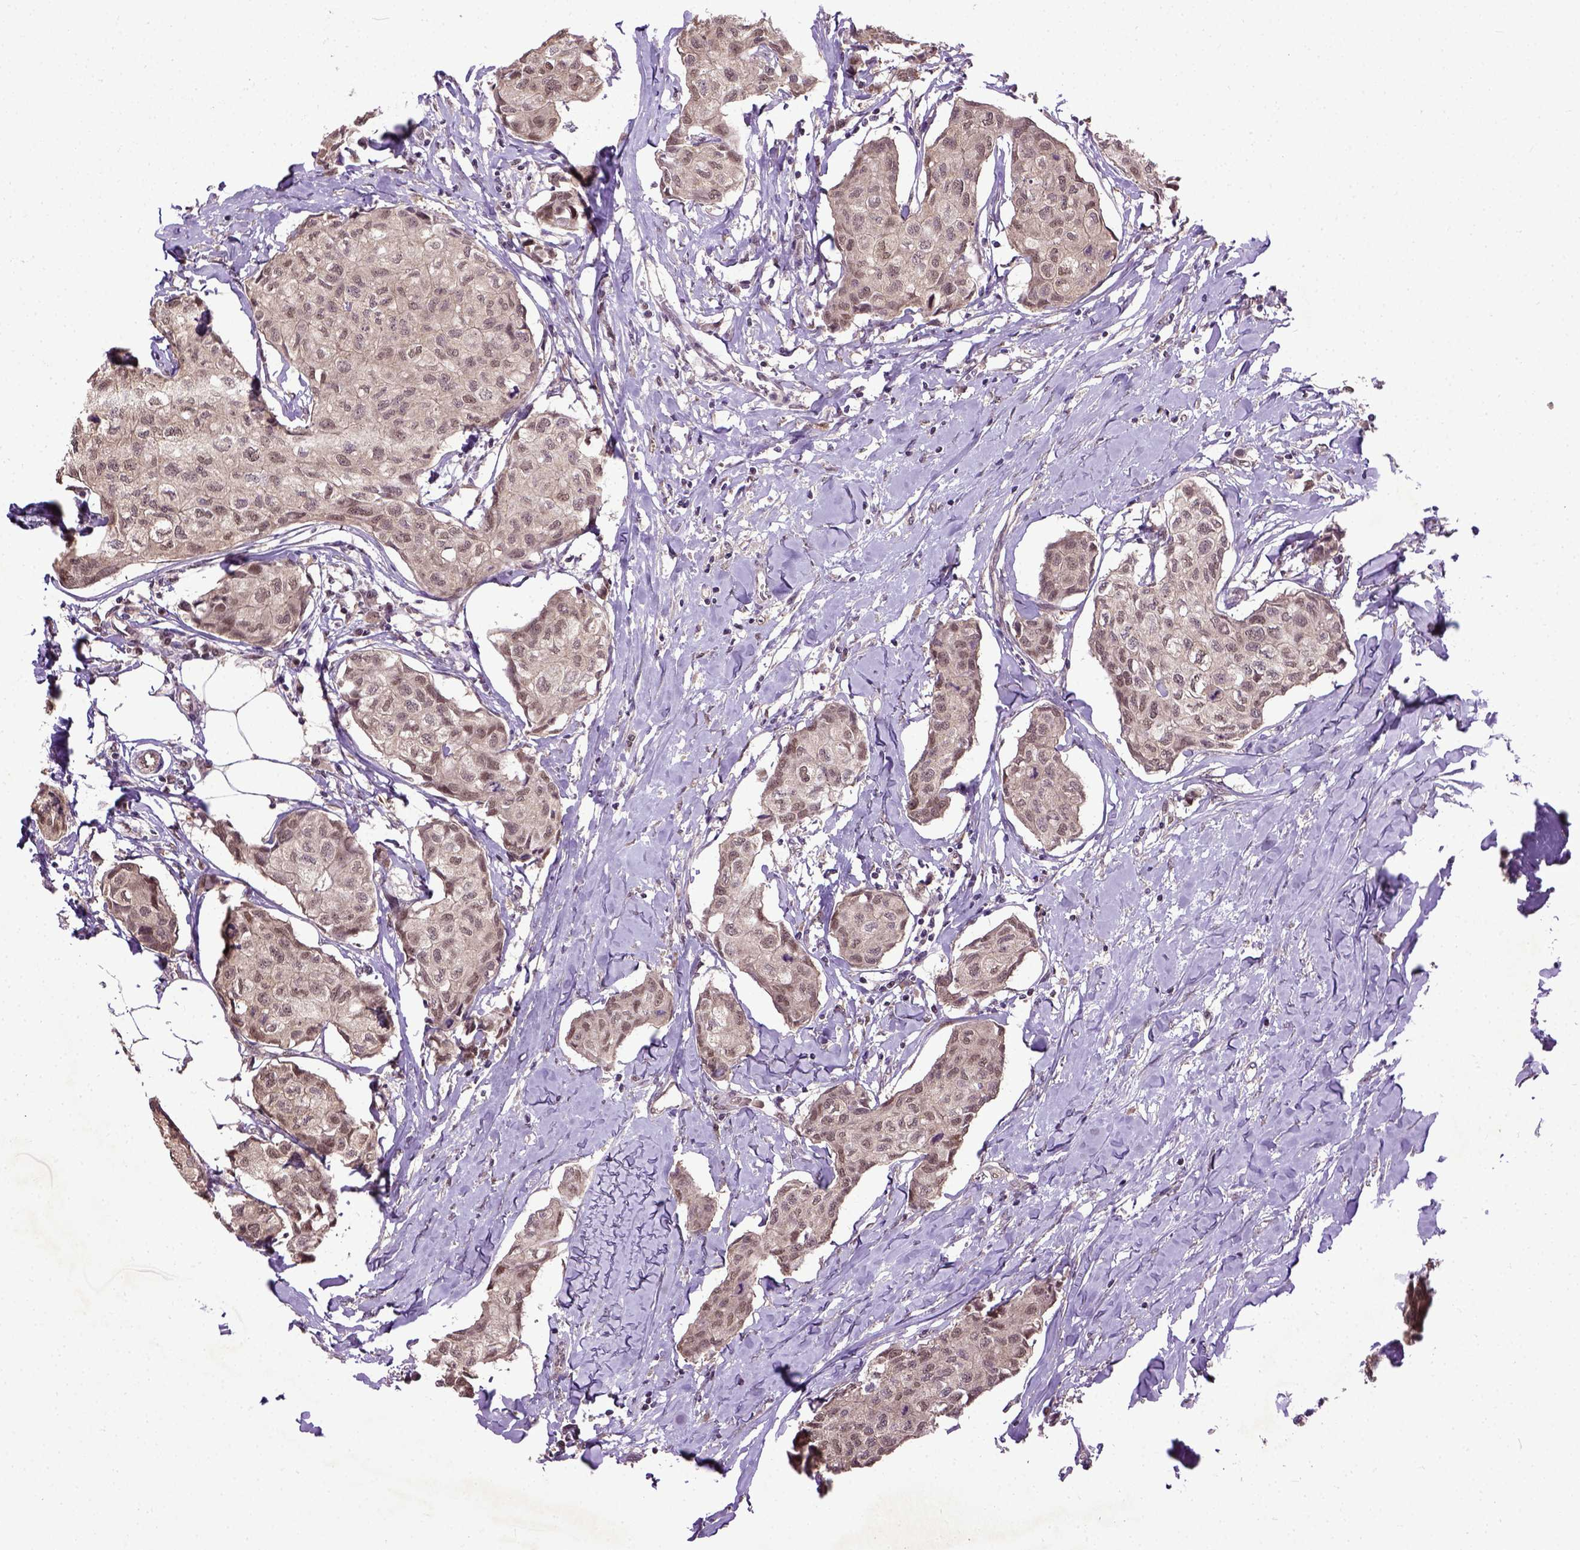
{"staining": {"intensity": "moderate", "quantity": "<25%", "location": "nuclear"}, "tissue": "breast cancer", "cell_type": "Tumor cells", "image_type": "cancer", "snomed": [{"axis": "morphology", "description": "Duct carcinoma"}, {"axis": "topography", "description": "Breast"}], "caption": "DAB (3,3'-diaminobenzidine) immunohistochemical staining of human breast cancer (invasive ductal carcinoma) demonstrates moderate nuclear protein positivity in about <25% of tumor cells. The staining is performed using DAB brown chromogen to label protein expression. The nuclei are counter-stained blue using hematoxylin.", "gene": "UBA3", "patient": {"sex": "female", "age": 80}}